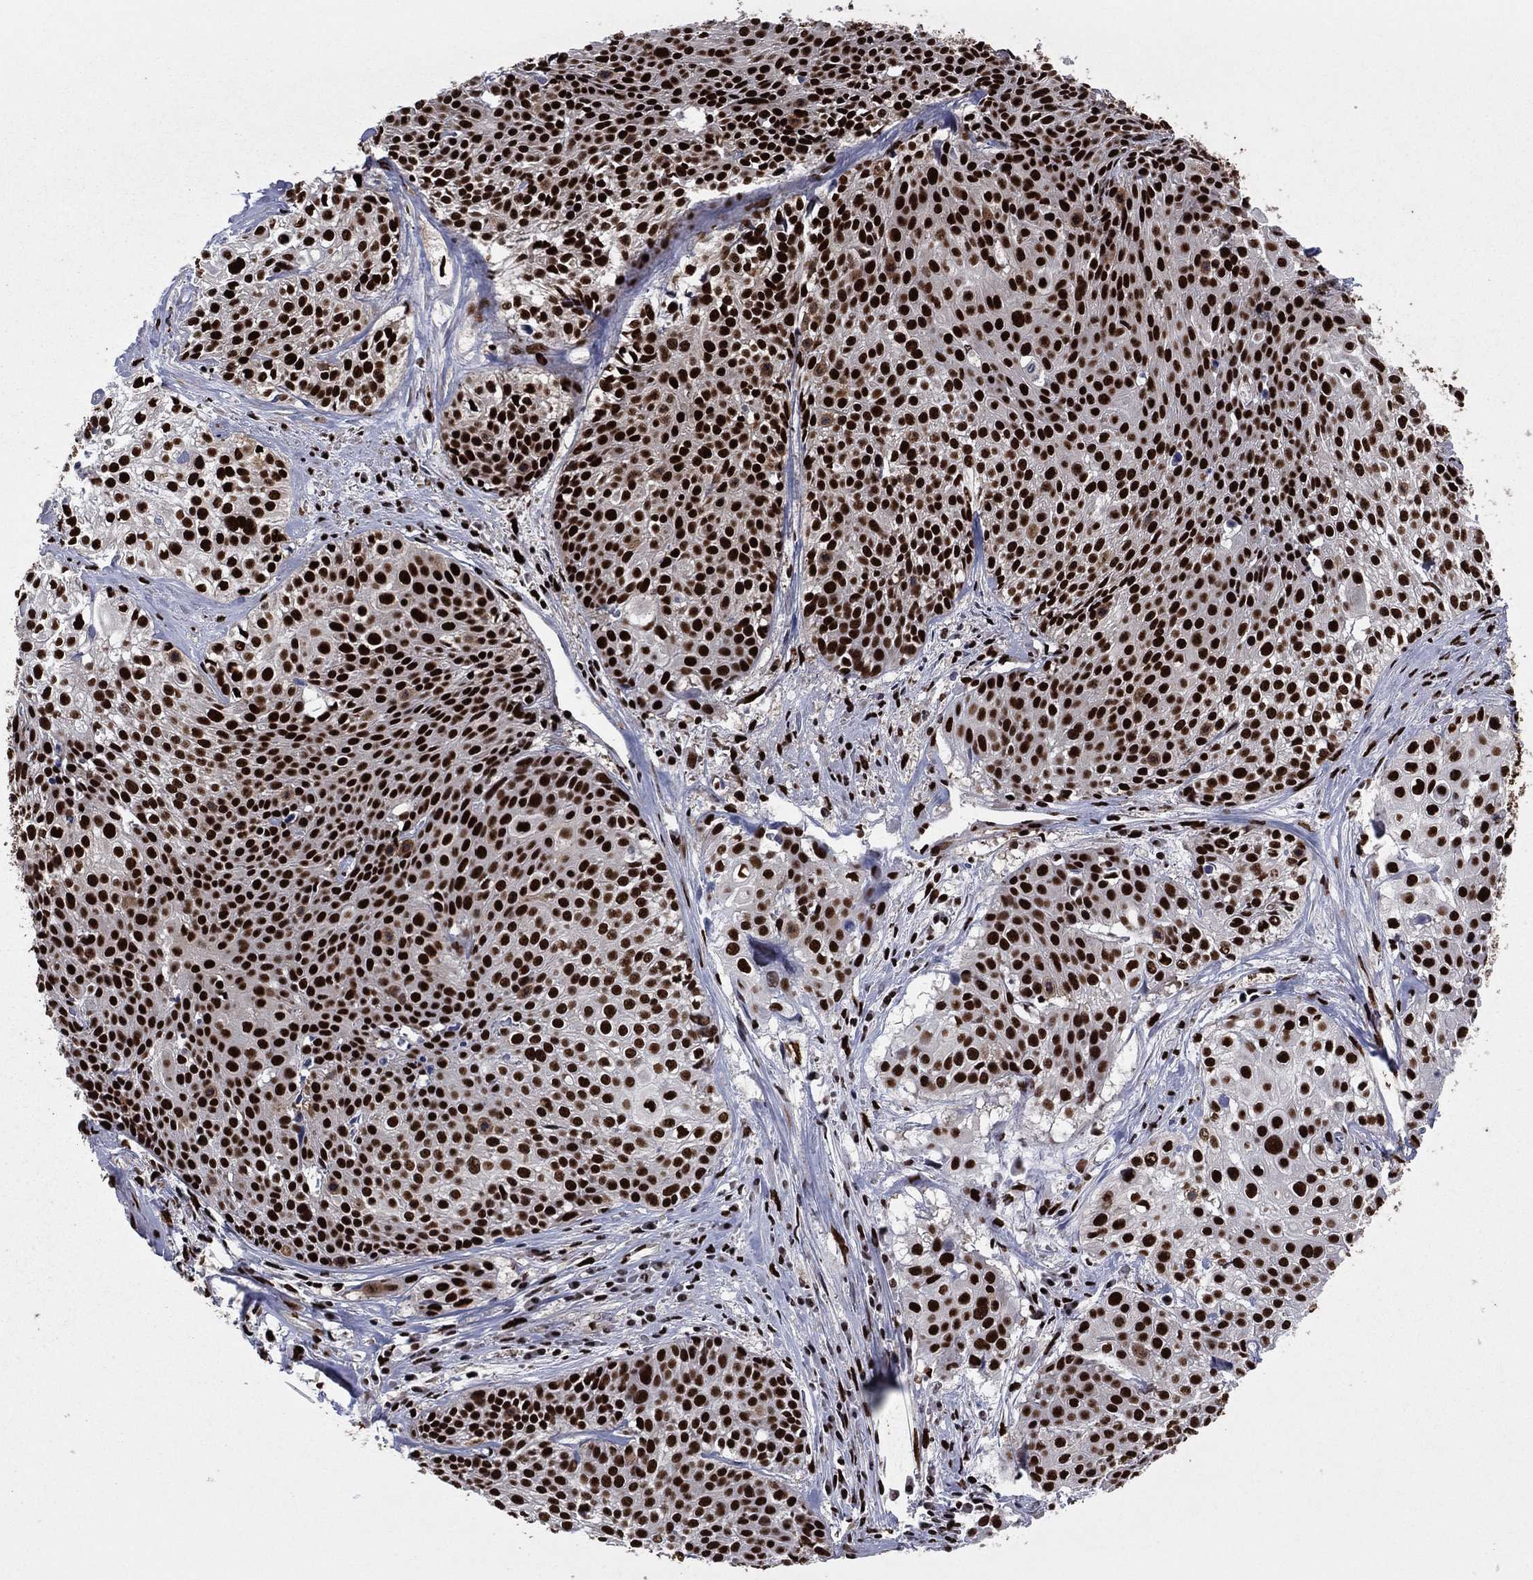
{"staining": {"intensity": "strong", "quantity": ">75%", "location": "nuclear"}, "tissue": "cervical cancer", "cell_type": "Tumor cells", "image_type": "cancer", "snomed": [{"axis": "morphology", "description": "Squamous cell carcinoma, NOS"}, {"axis": "topography", "description": "Cervix"}], "caption": "Cervical squamous cell carcinoma tissue reveals strong nuclear expression in about >75% of tumor cells, visualized by immunohistochemistry. The staining is performed using DAB brown chromogen to label protein expression. The nuclei are counter-stained blue using hematoxylin.", "gene": "TP53BP1", "patient": {"sex": "female", "age": 39}}